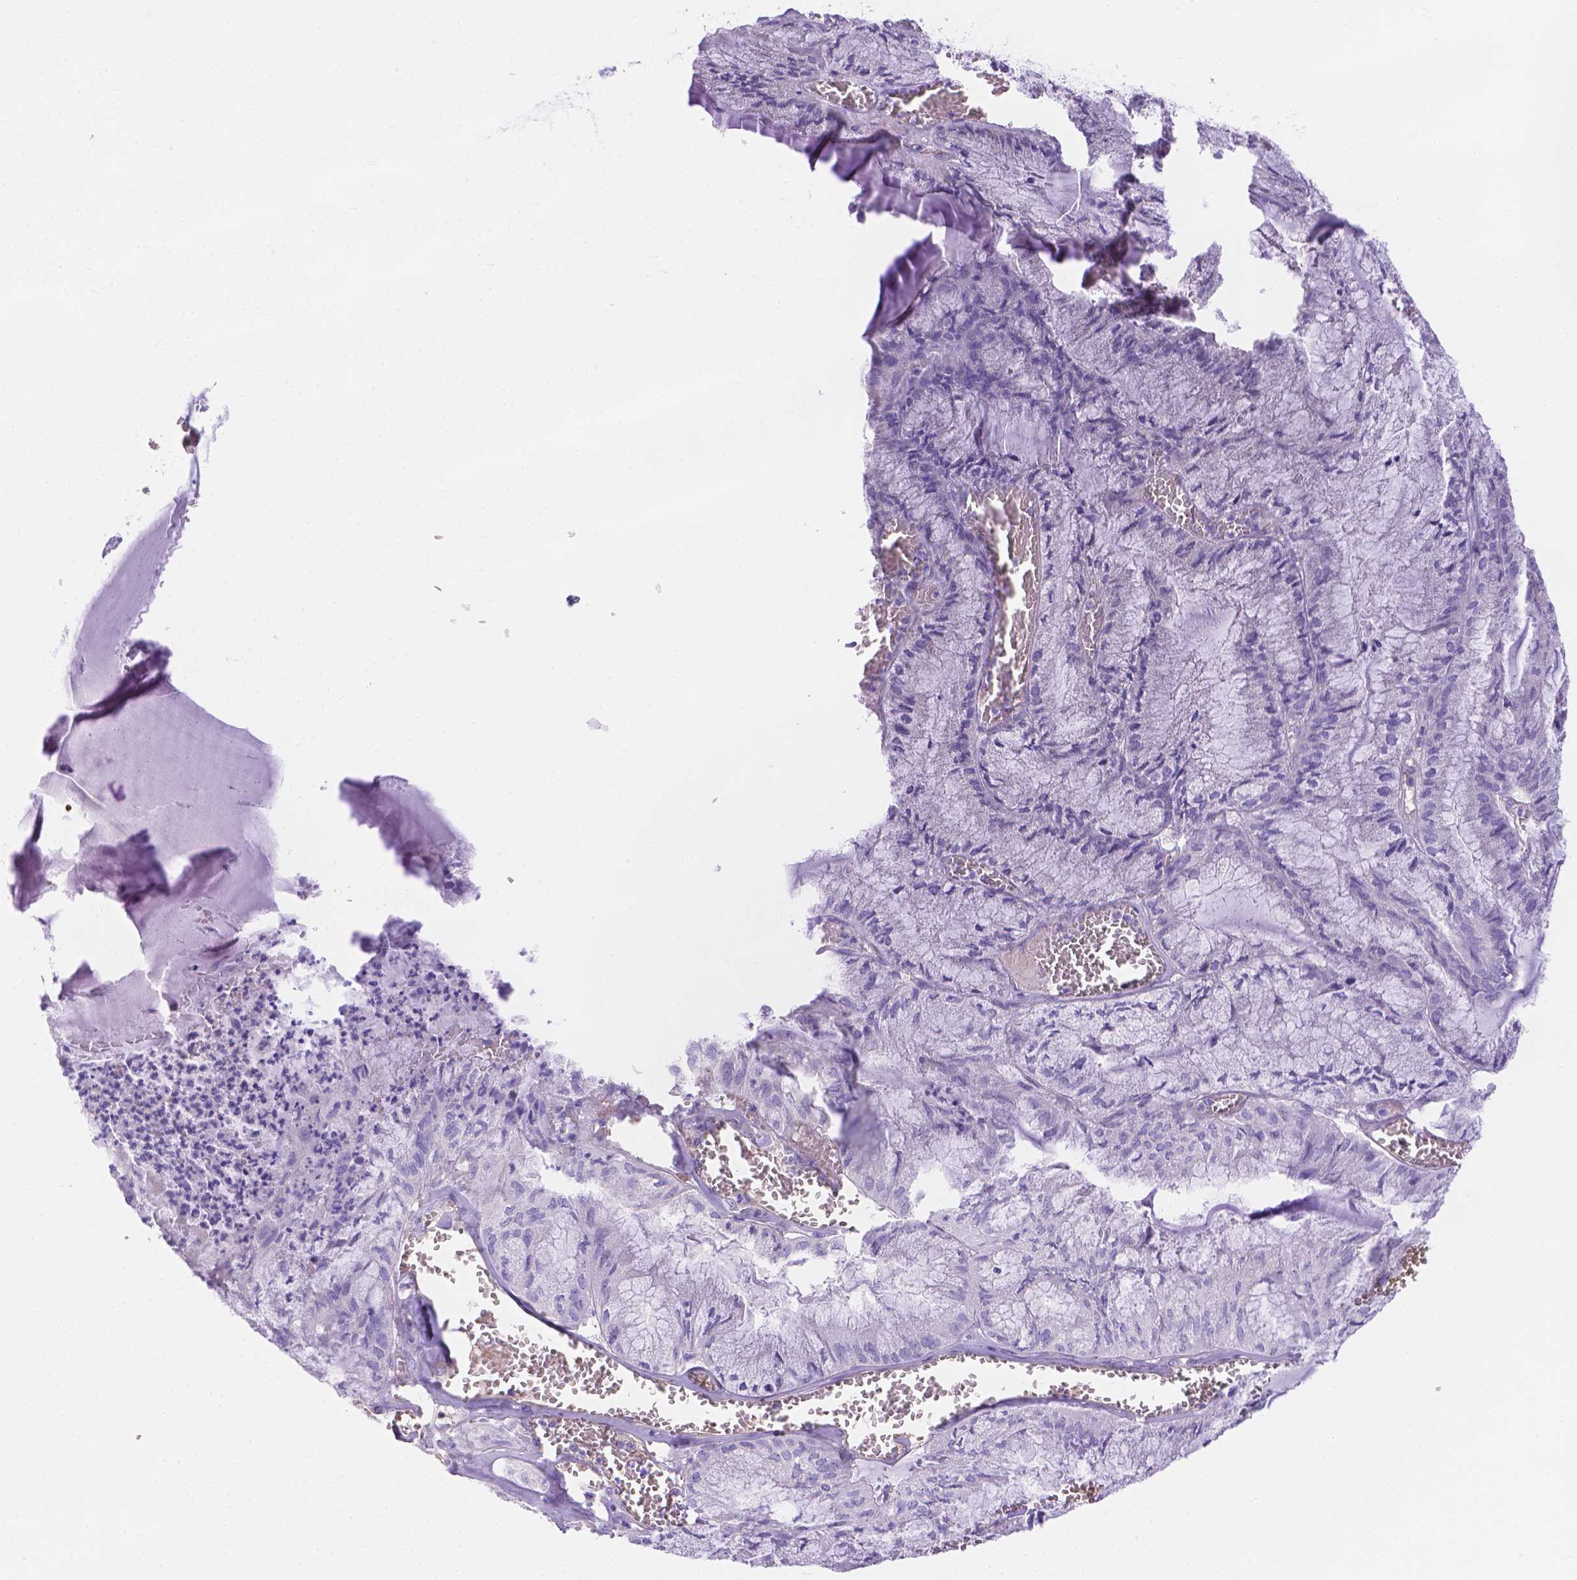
{"staining": {"intensity": "negative", "quantity": "none", "location": "none"}, "tissue": "endometrial cancer", "cell_type": "Tumor cells", "image_type": "cancer", "snomed": [{"axis": "morphology", "description": "Carcinoma, NOS"}, {"axis": "topography", "description": "Endometrium"}], "caption": "Immunohistochemistry (IHC) histopathology image of neoplastic tissue: endometrial cancer stained with DAB exhibits no significant protein staining in tumor cells.", "gene": "SLC40A1", "patient": {"sex": "female", "age": 62}}